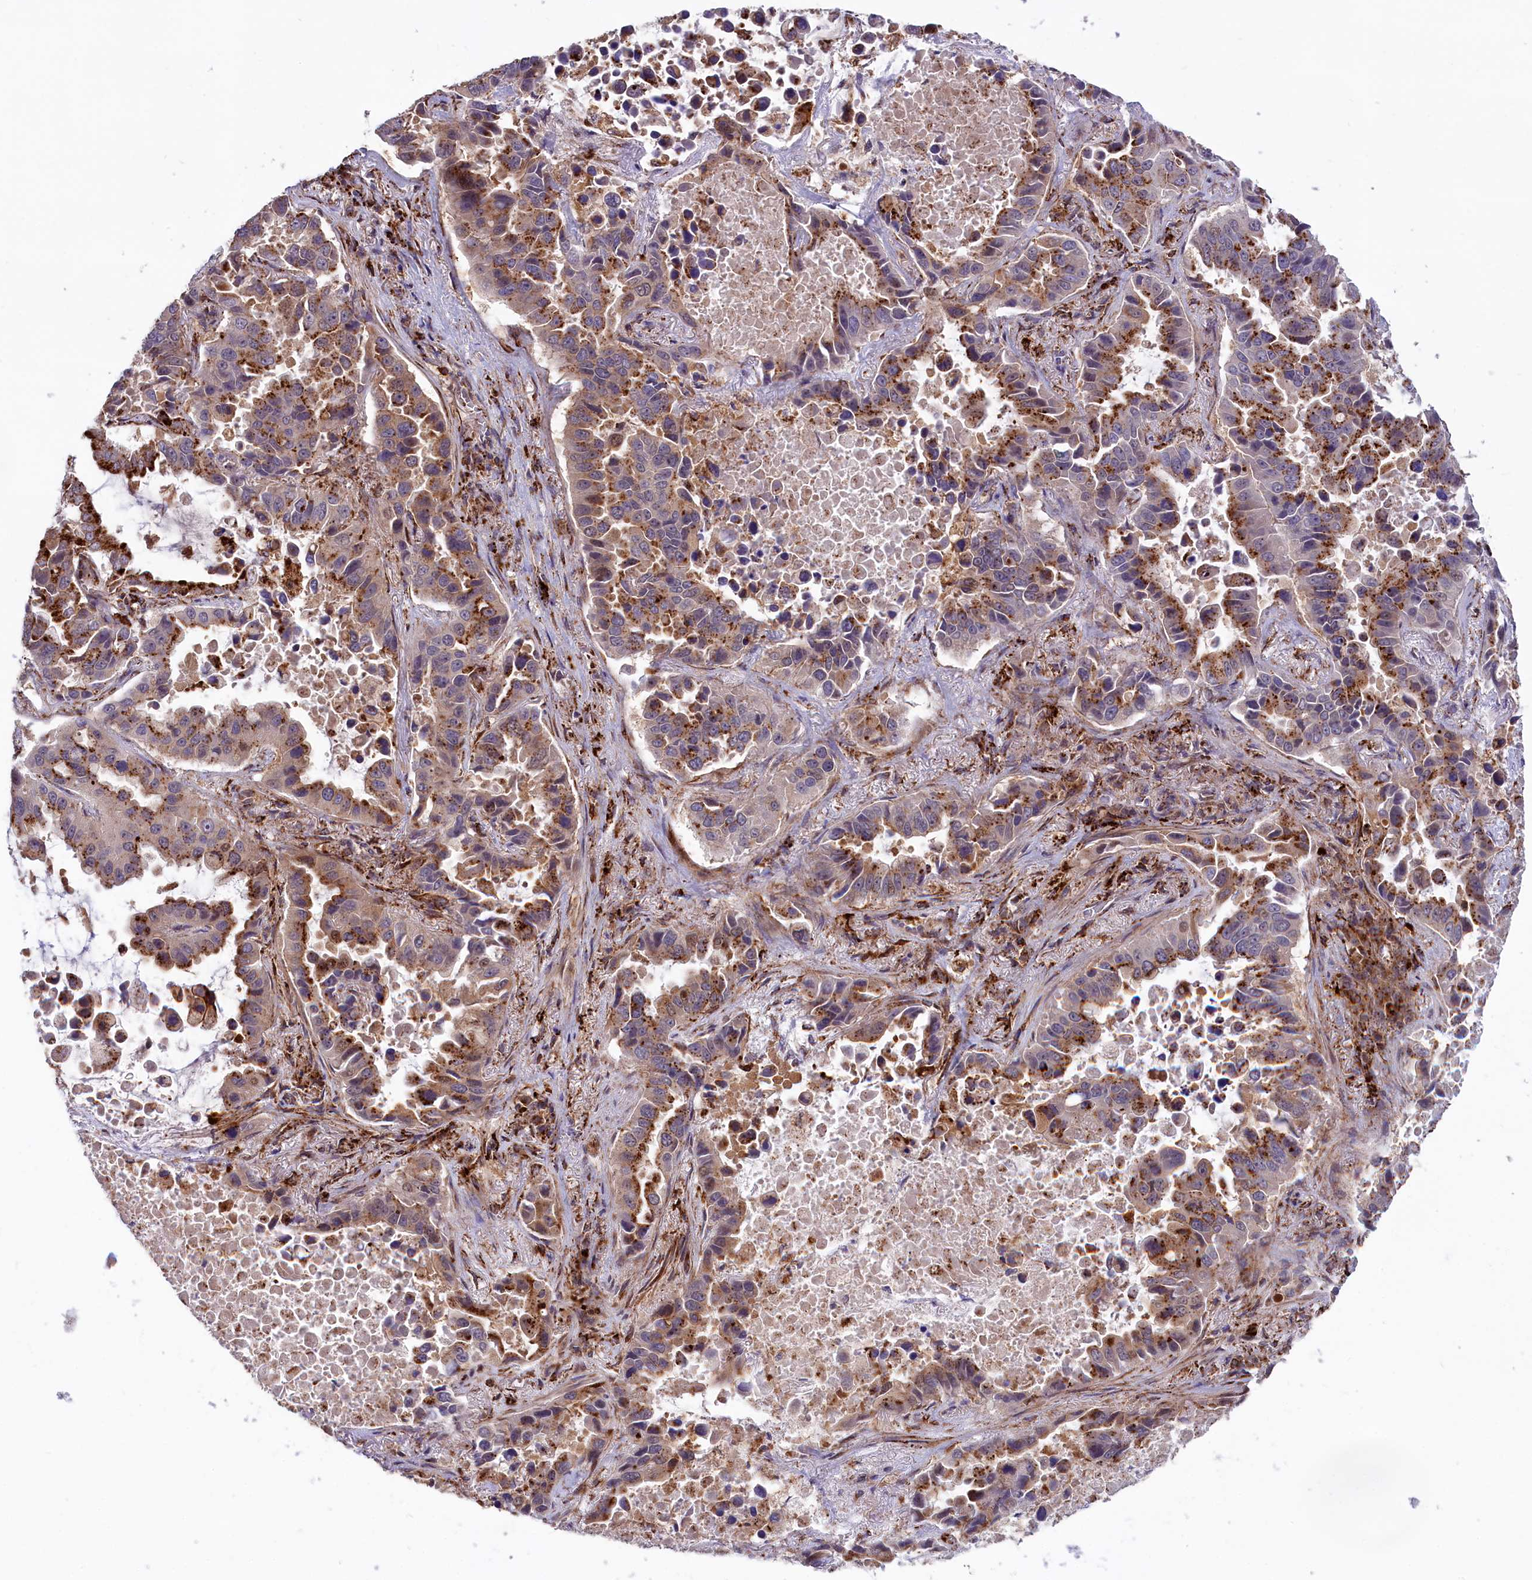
{"staining": {"intensity": "strong", "quantity": "25%-75%", "location": "cytoplasmic/membranous"}, "tissue": "lung cancer", "cell_type": "Tumor cells", "image_type": "cancer", "snomed": [{"axis": "morphology", "description": "Adenocarcinoma, NOS"}, {"axis": "topography", "description": "Lung"}], "caption": "Tumor cells display high levels of strong cytoplasmic/membranous positivity in about 25%-75% of cells in human lung cancer. The protein of interest is shown in brown color, while the nuclei are stained blue.", "gene": "MAN2B1", "patient": {"sex": "male", "age": 64}}